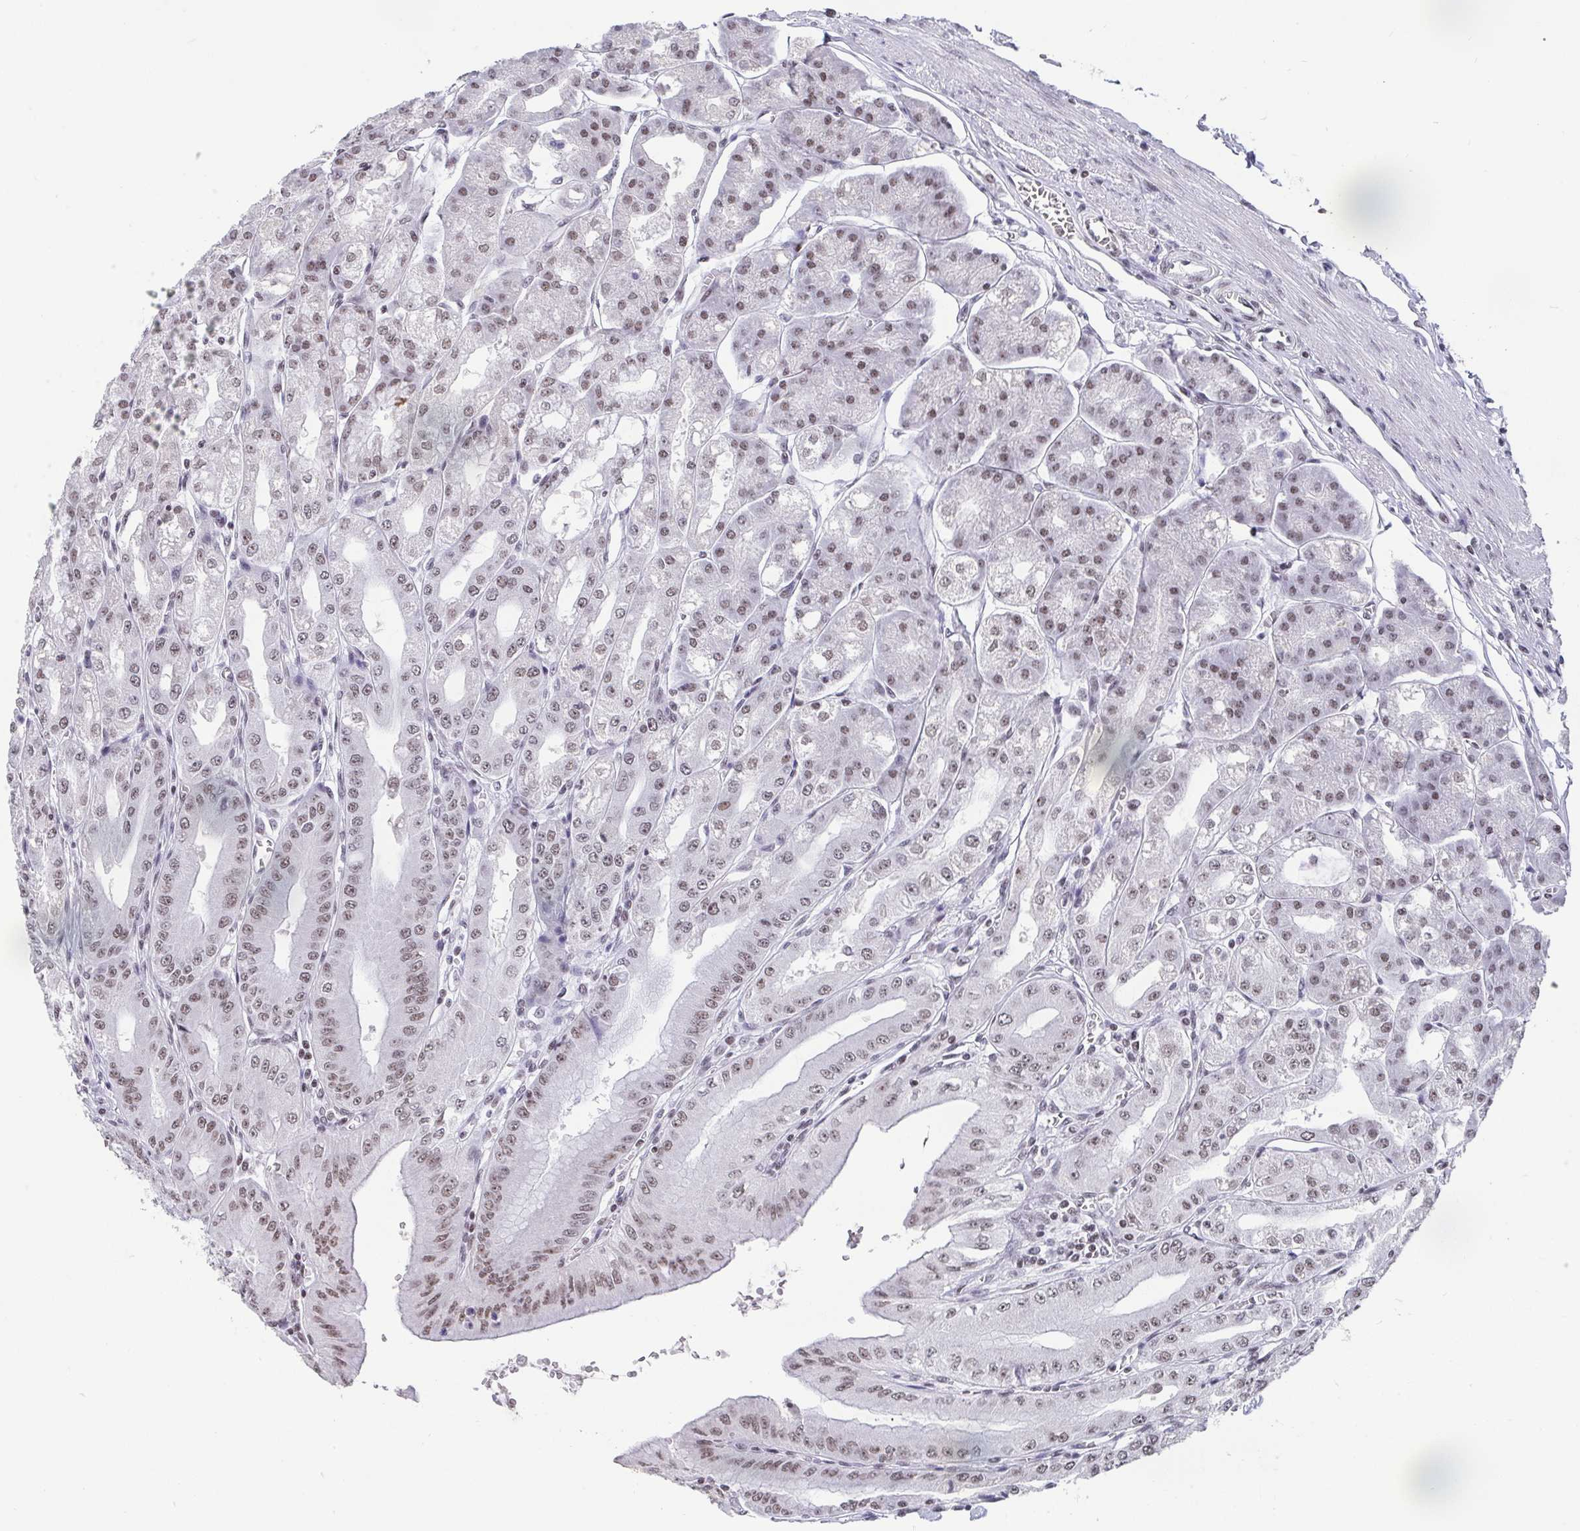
{"staining": {"intensity": "weak", "quantity": ">75%", "location": "nuclear"}, "tissue": "stomach", "cell_type": "Glandular cells", "image_type": "normal", "snomed": [{"axis": "morphology", "description": "Normal tissue, NOS"}, {"axis": "topography", "description": "Stomach, lower"}], "caption": "Immunohistochemistry (DAB) staining of normal stomach exhibits weak nuclear protein expression in about >75% of glandular cells.", "gene": "CTCF", "patient": {"sex": "male", "age": 71}}